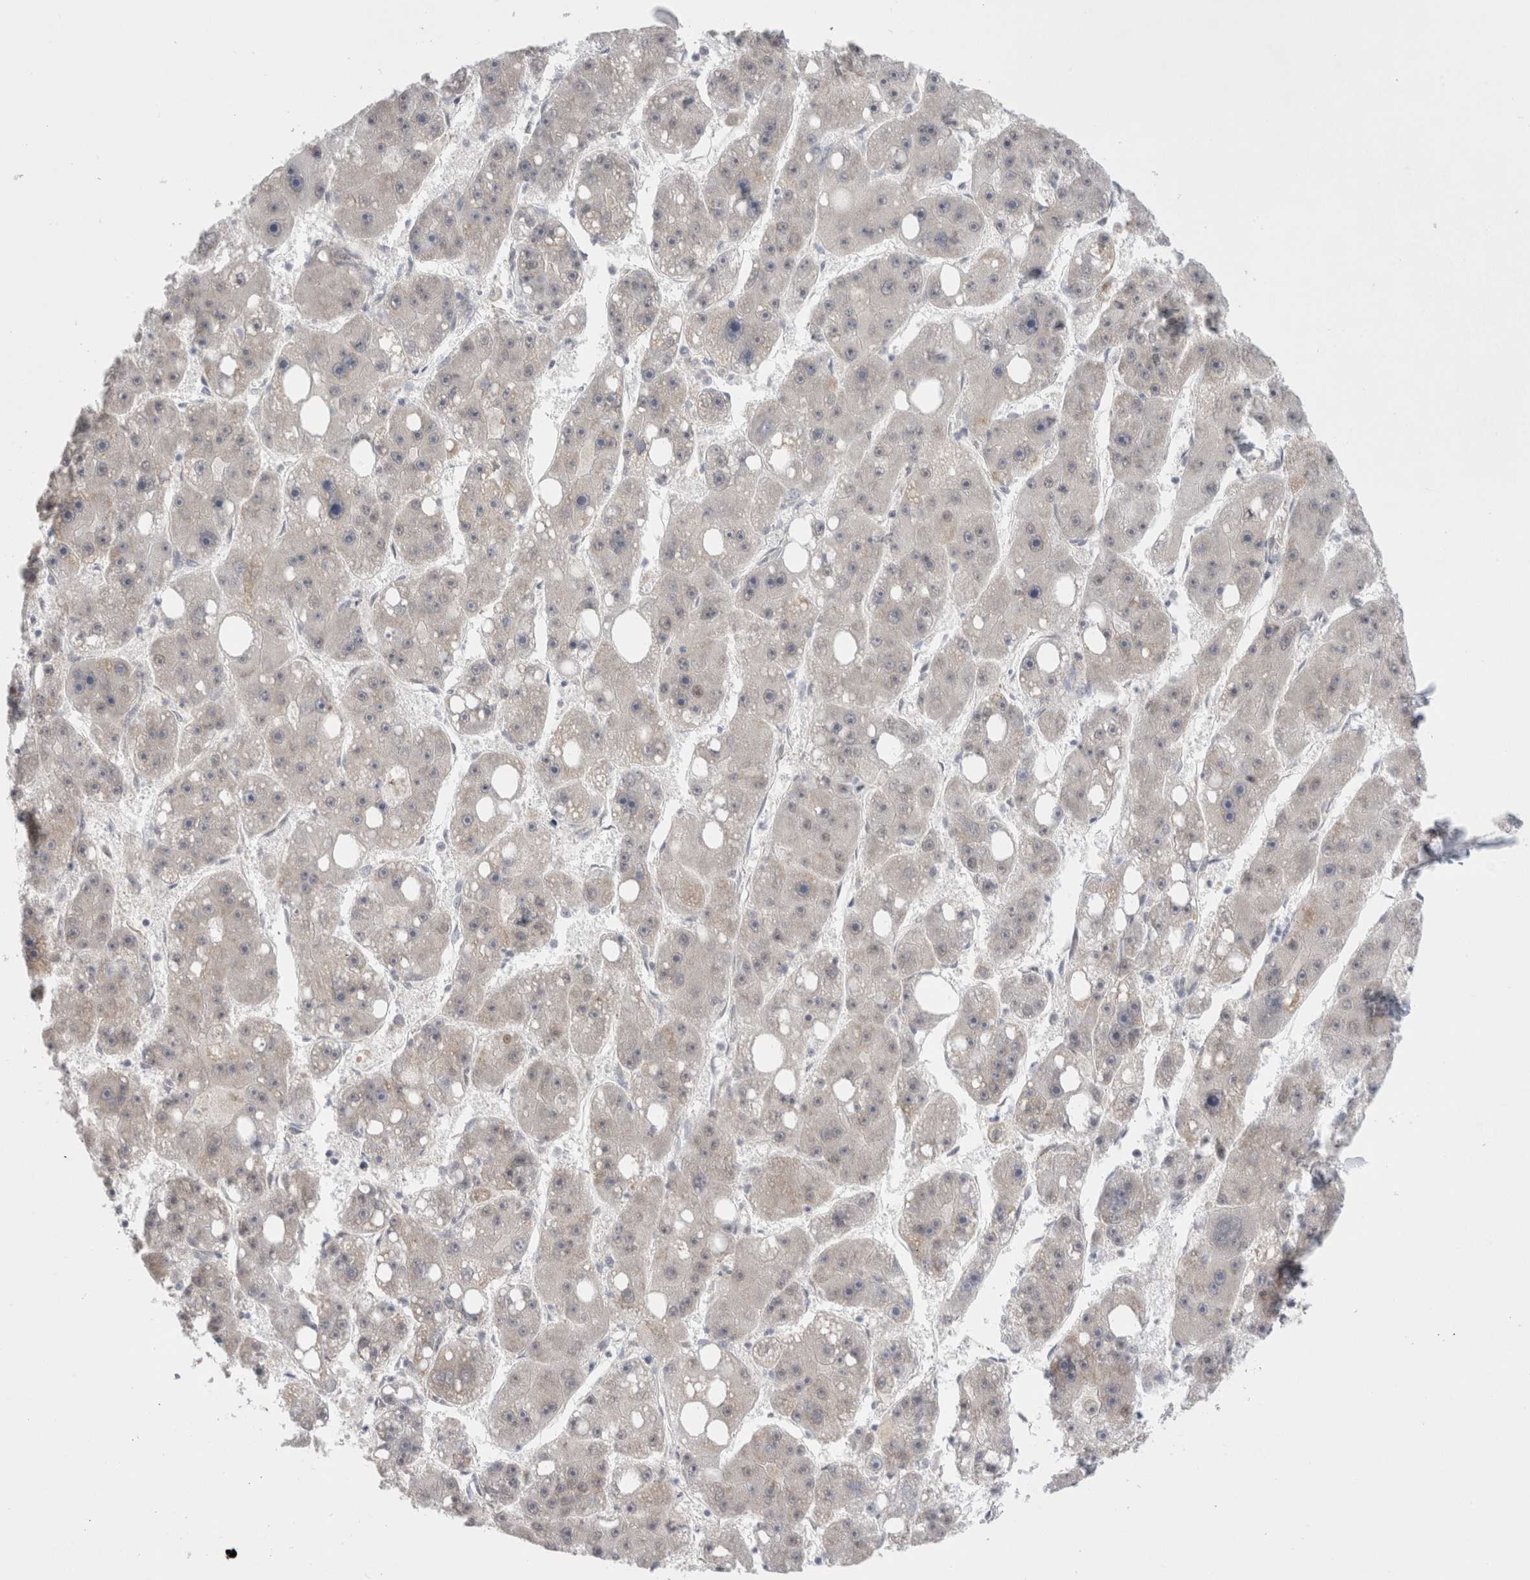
{"staining": {"intensity": "weak", "quantity": "<25%", "location": "cytoplasmic/membranous"}, "tissue": "liver cancer", "cell_type": "Tumor cells", "image_type": "cancer", "snomed": [{"axis": "morphology", "description": "Carcinoma, Hepatocellular, NOS"}, {"axis": "topography", "description": "Liver"}], "caption": "DAB (3,3'-diaminobenzidine) immunohistochemical staining of liver cancer (hepatocellular carcinoma) demonstrates no significant expression in tumor cells.", "gene": "NDOR1", "patient": {"sex": "female", "age": 61}}